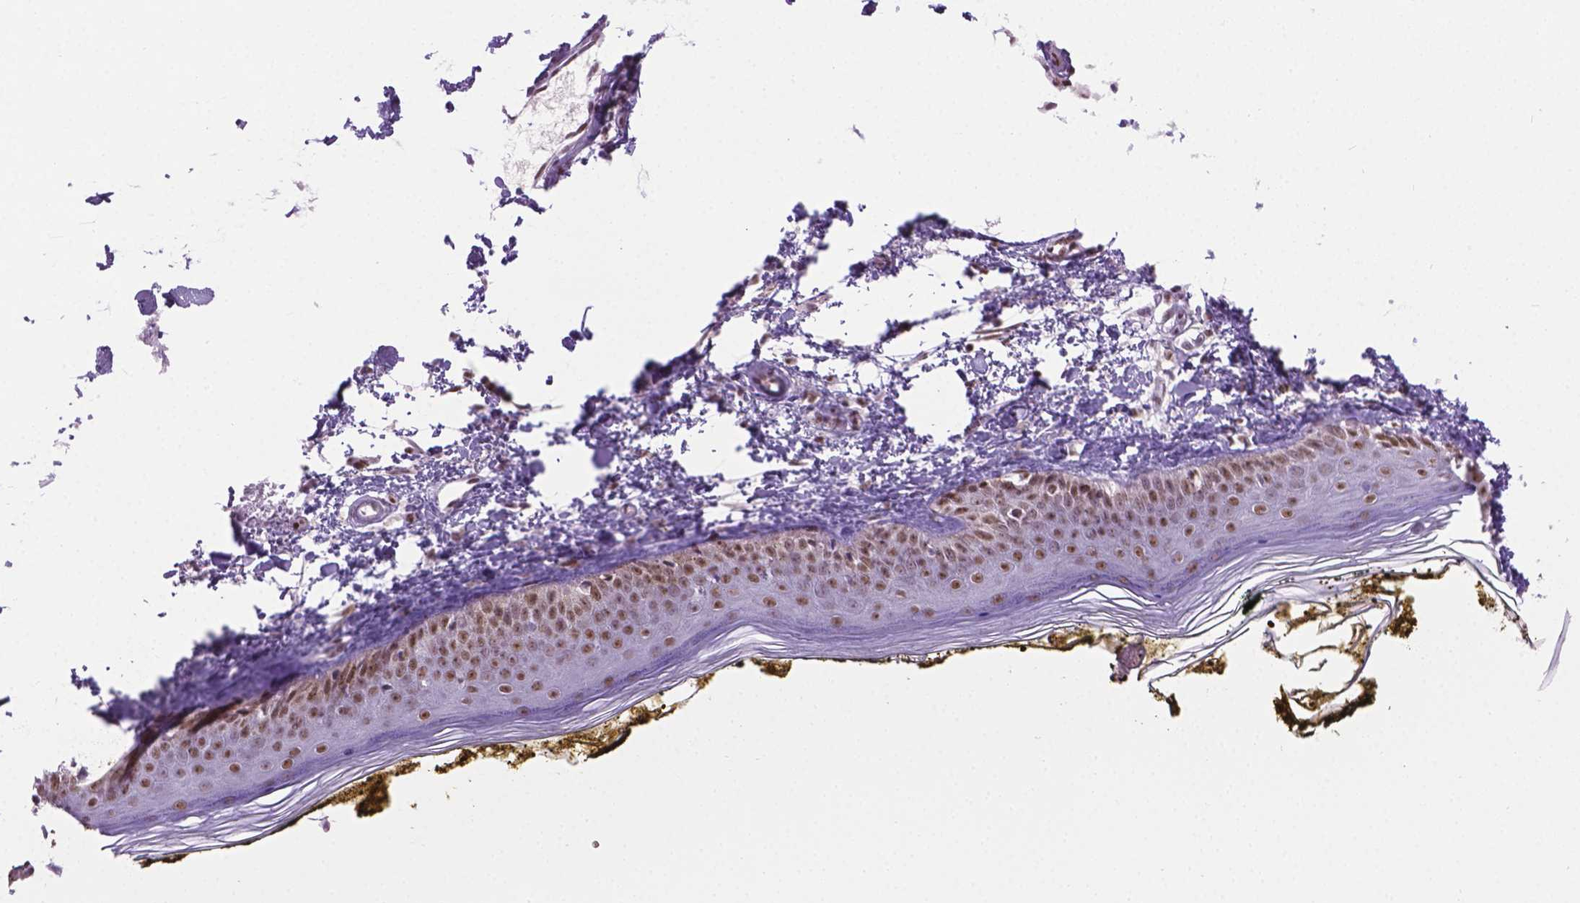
{"staining": {"intensity": "weak", "quantity": "<25%", "location": "nuclear"}, "tissue": "skin", "cell_type": "Fibroblasts", "image_type": "normal", "snomed": [{"axis": "morphology", "description": "Normal tissue, NOS"}, {"axis": "topography", "description": "Skin"}], "caption": "The micrograph exhibits no significant expression in fibroblasts of skin.", "gene": "ABI2", "patient": {"sex": "male", "age": 76}}